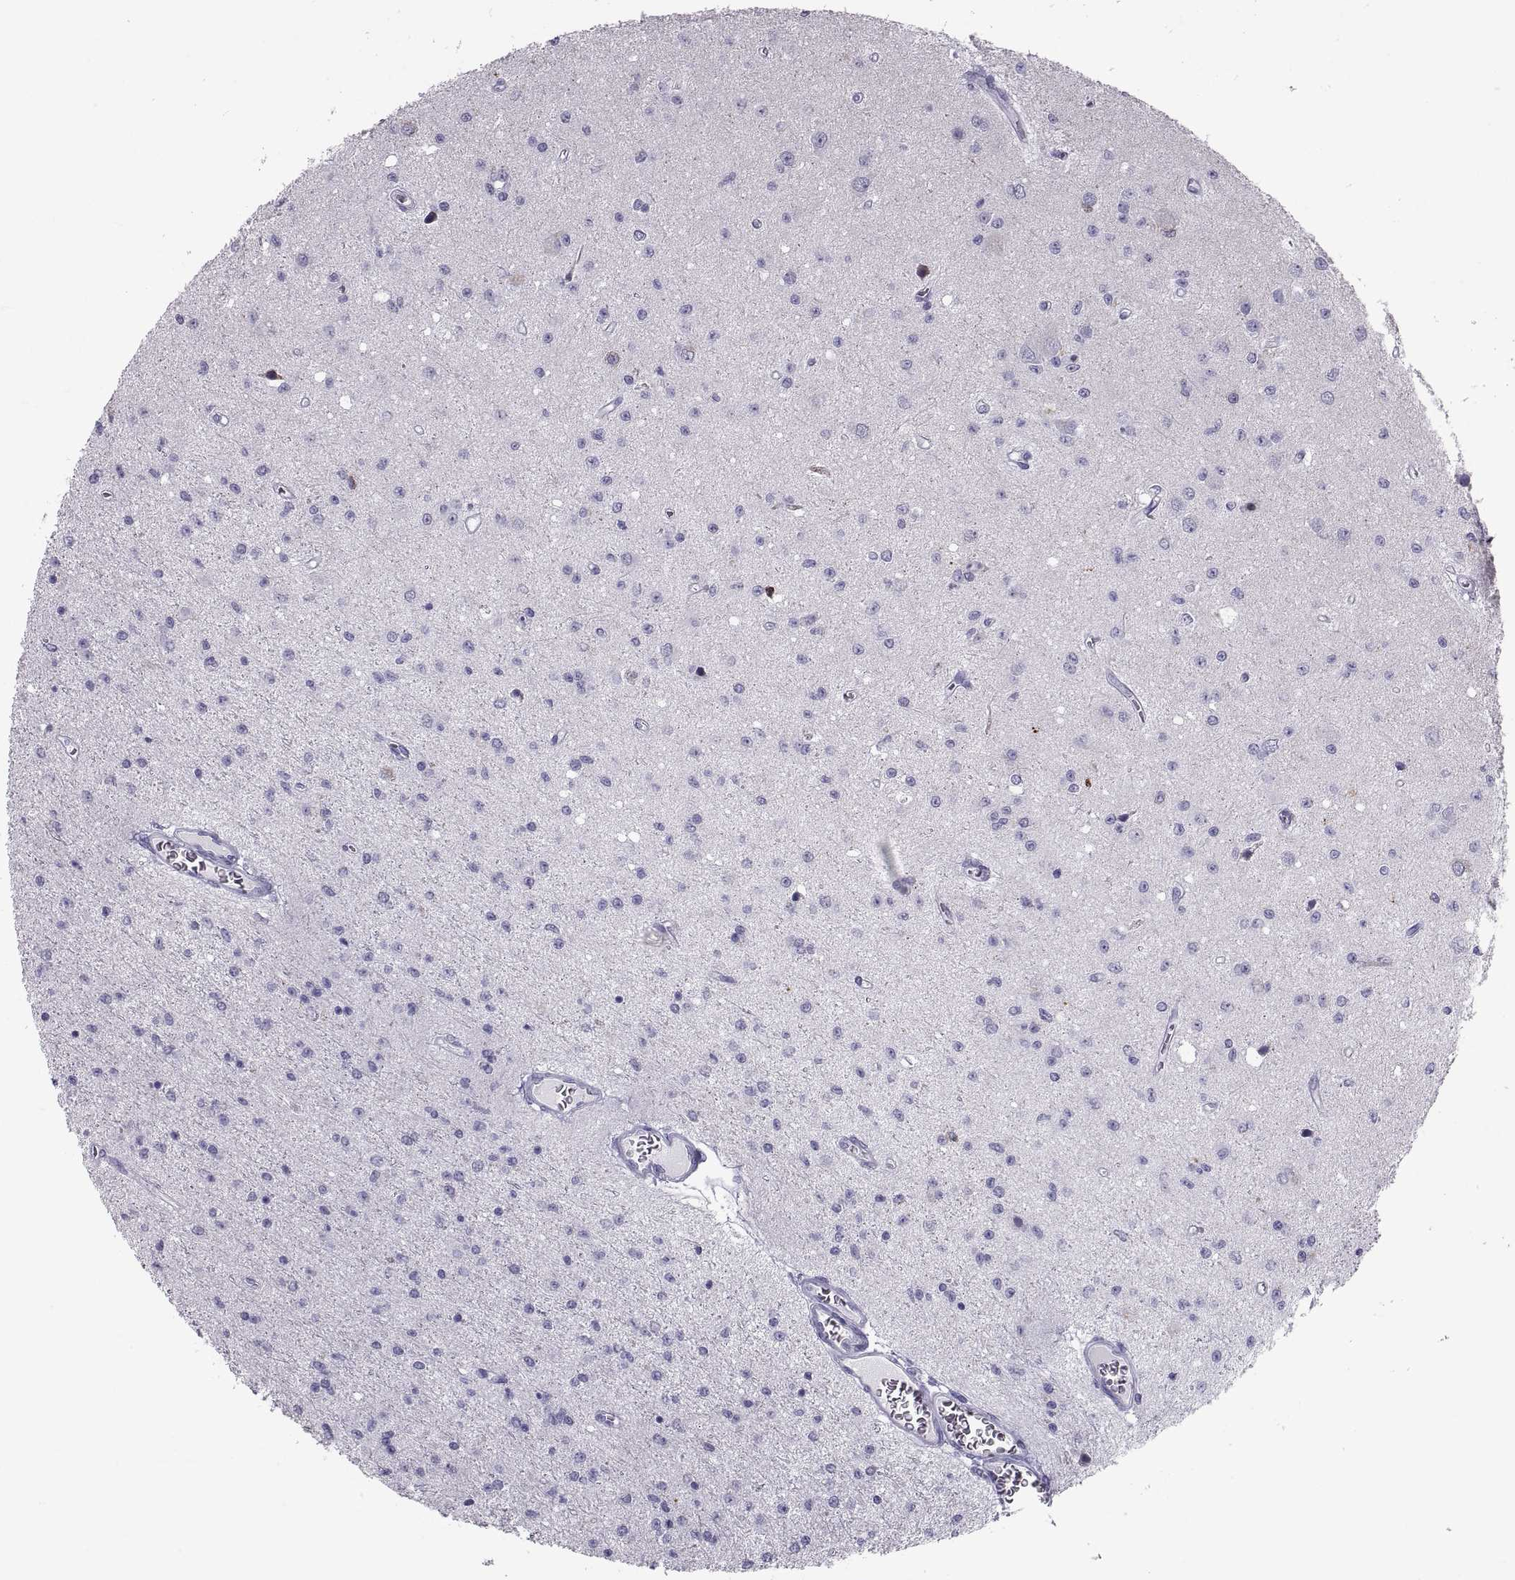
{"staining": {"intensity": "negative", "quantity": "none", "location": "none"}, "tissue": "glioma", "cell_type": "Tumor cells", "image_type": "cancer", "snomed": [{"axis": "morphology", "description": "Glioma, malignant, Low grade"}, {"axis": "topography", "description": "Brain"}], "caption": "This histopathology image is of malignant glioma (low-grade) stained with immunohistochemistry to label a protein in brown with the nuclei are counter-stained blue. There is no expression in tumor cells. (Stains: DAB immunohistochemistry (IHC) with hematoxylin counter stain, Microscopy: brightfield microscopy at high magnification).", "gene": "DEFB129", "patient": {"sex": "female", "age": 45}}